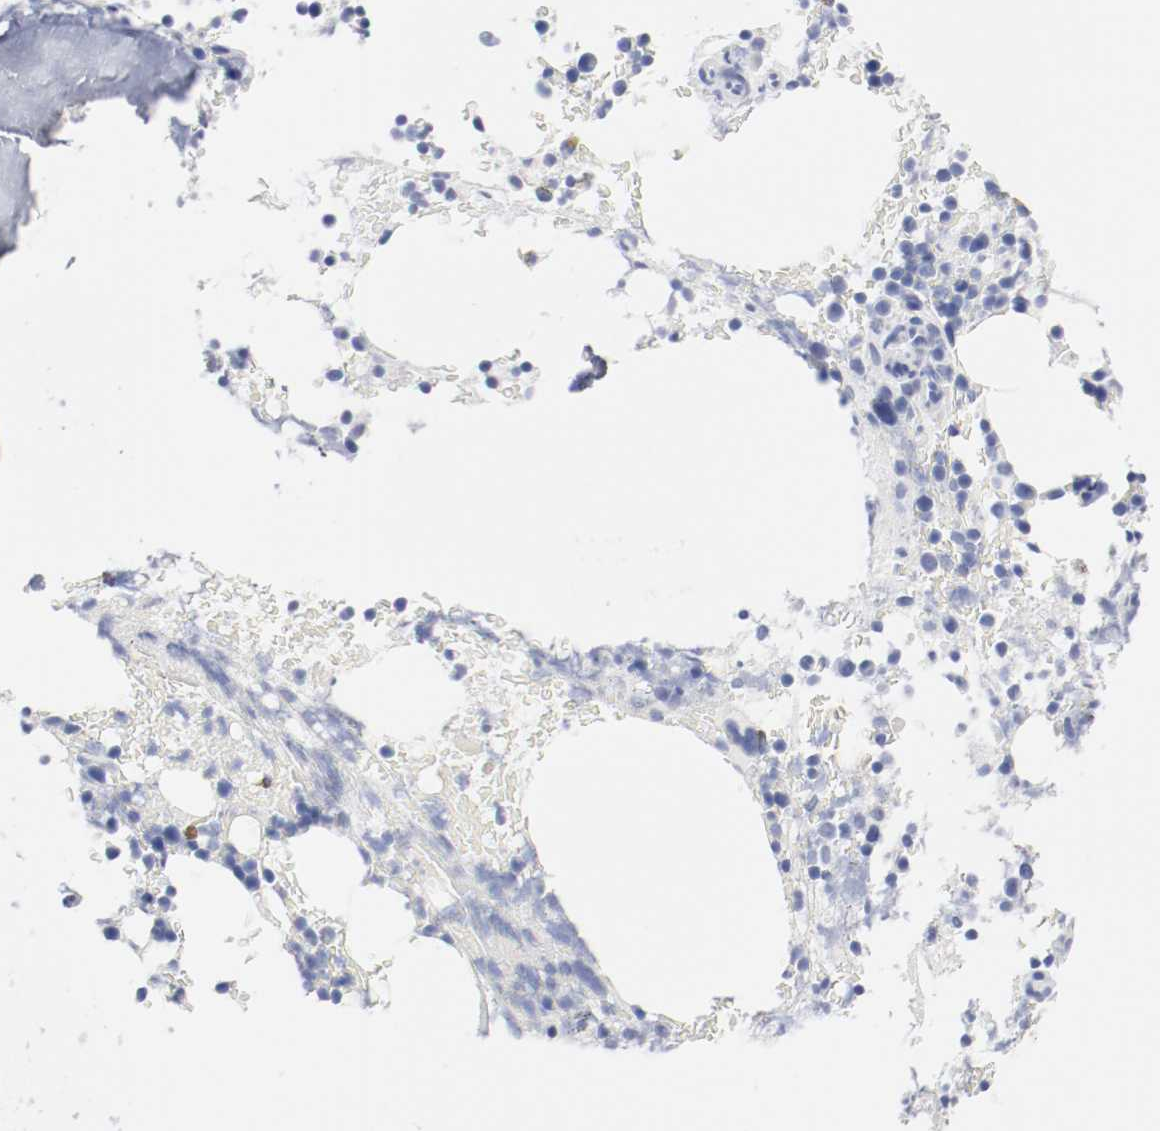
{"staining": {"intensity": "moderate", "quantity": "<25%", "location": "cytoplasmic/membranous"}, "tissue": "bone marrow", "cell_type": "Hematopoietic cells", "image_type": "normal", "snomed": [{"axis": "morphology", "description": "Normal tissue, NOS"}, {"axis": "topography", "description": "Bone marrow"}], "caption": "An IHC image of unremarkable tissue is shown. Protein staining in brown shows moderate cytoplasmic/membranous positivity in bone marrow within hematopoietic cells. Using DAB (brown) and hematoxylin (blue) stains, captured at high magnification using brightfield microscopy.", "gene": "GAD1", "patient": {"sex": "female", "age": 73}}